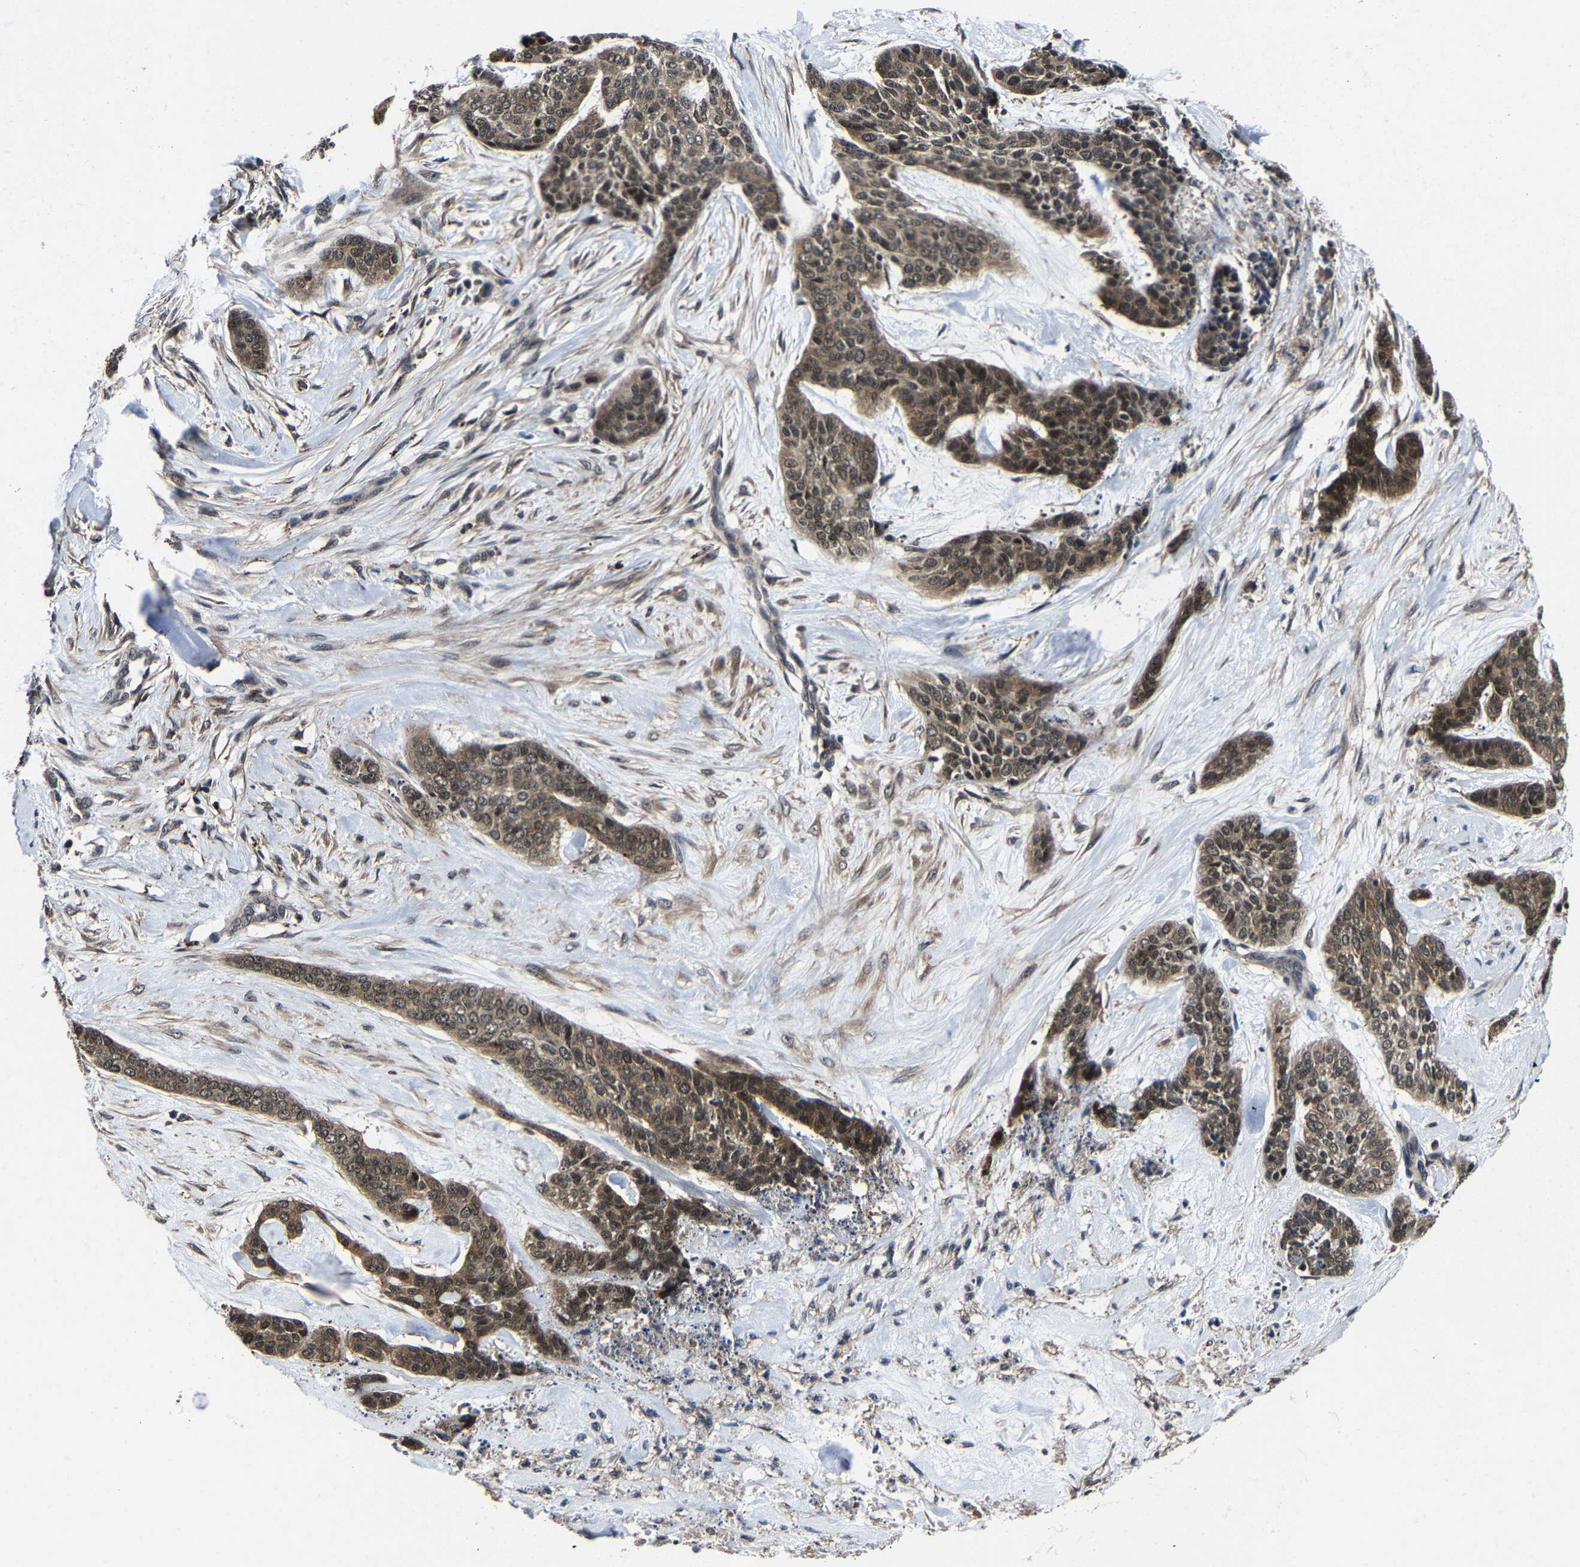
{"staining": {"intensity": "weak", "quantity": ">75%", "location": "cytoplasmic/membranous"}, "tissue": "skin cancer", "cell_type": "Tumor cells", "image_type": "cancer", "snomed": [{"axis": "morphology", "description": "Basal cell carcinoma"}, {"axis": "topography", "description": "Skin"}], "caption": "Immunohistochemical staining of human skin basal cell carcinoma exhibits low levels of weak cytoplasmic/membranous protein positivity in approximately >75% of tumor cells.", "gene": "ZCCHC7", "patient": {"sex": "female", "age": 64}}